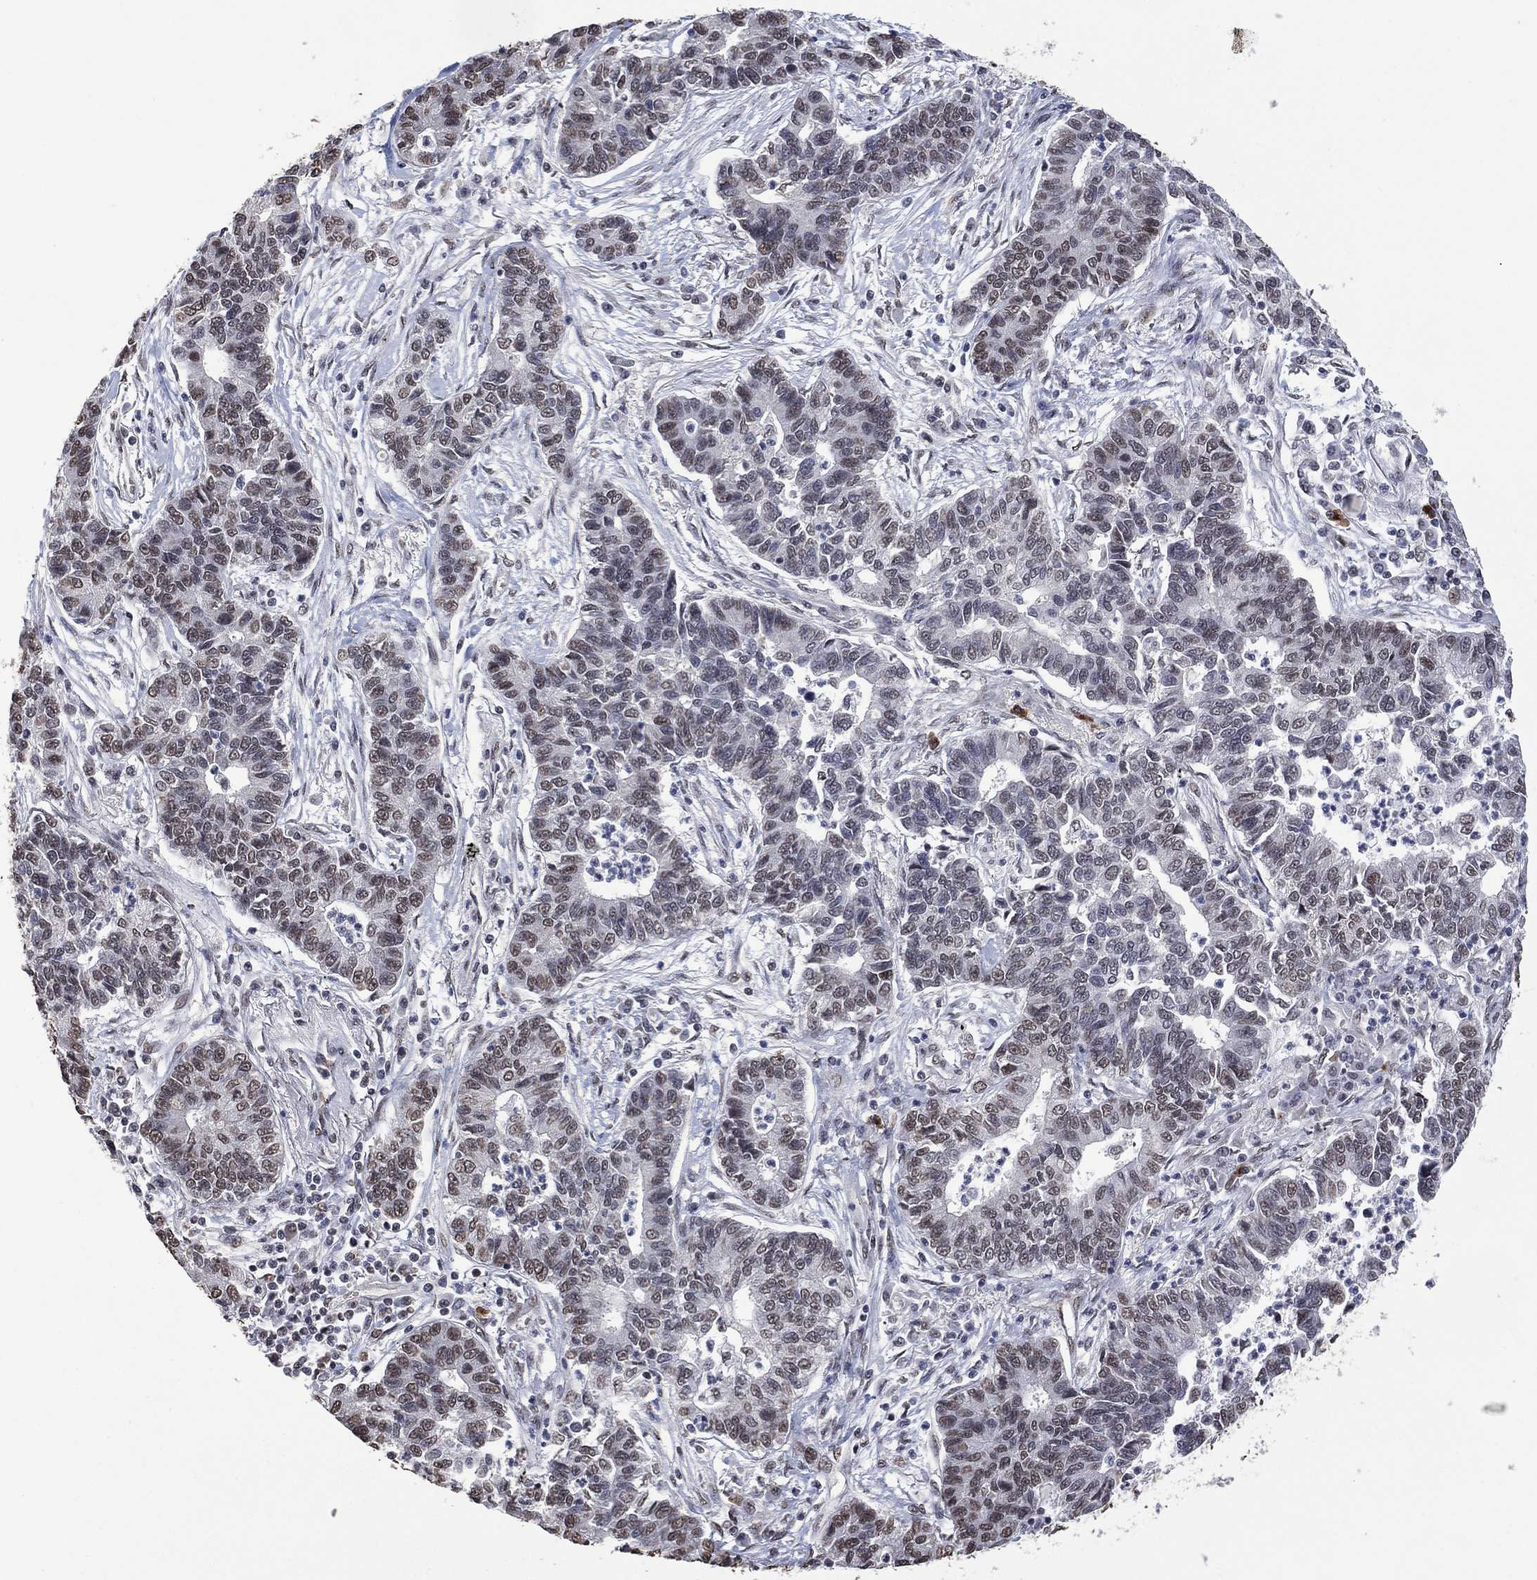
{"staining": {"intensity": "weak", "quantity": "<25%", "location": "nuclear"}, "tissue": "lung cancer", "cell_type": "Tumor cells", "image_type": "cancer", "snomed": [{"axis": "morphology", "description": "Adenocarcinoma, NOS"}, {"axis": "topography", "description": "Lung"}], "caption": "This micrograph is of lung cancer stained with immunohistochemistry (IHC) to label a protein in brown with the nuclei are counter-stained blue. There is no expression in tumor cells.", "gene": "EHMT1", "patient": {"sex": "female", "age": 57}}